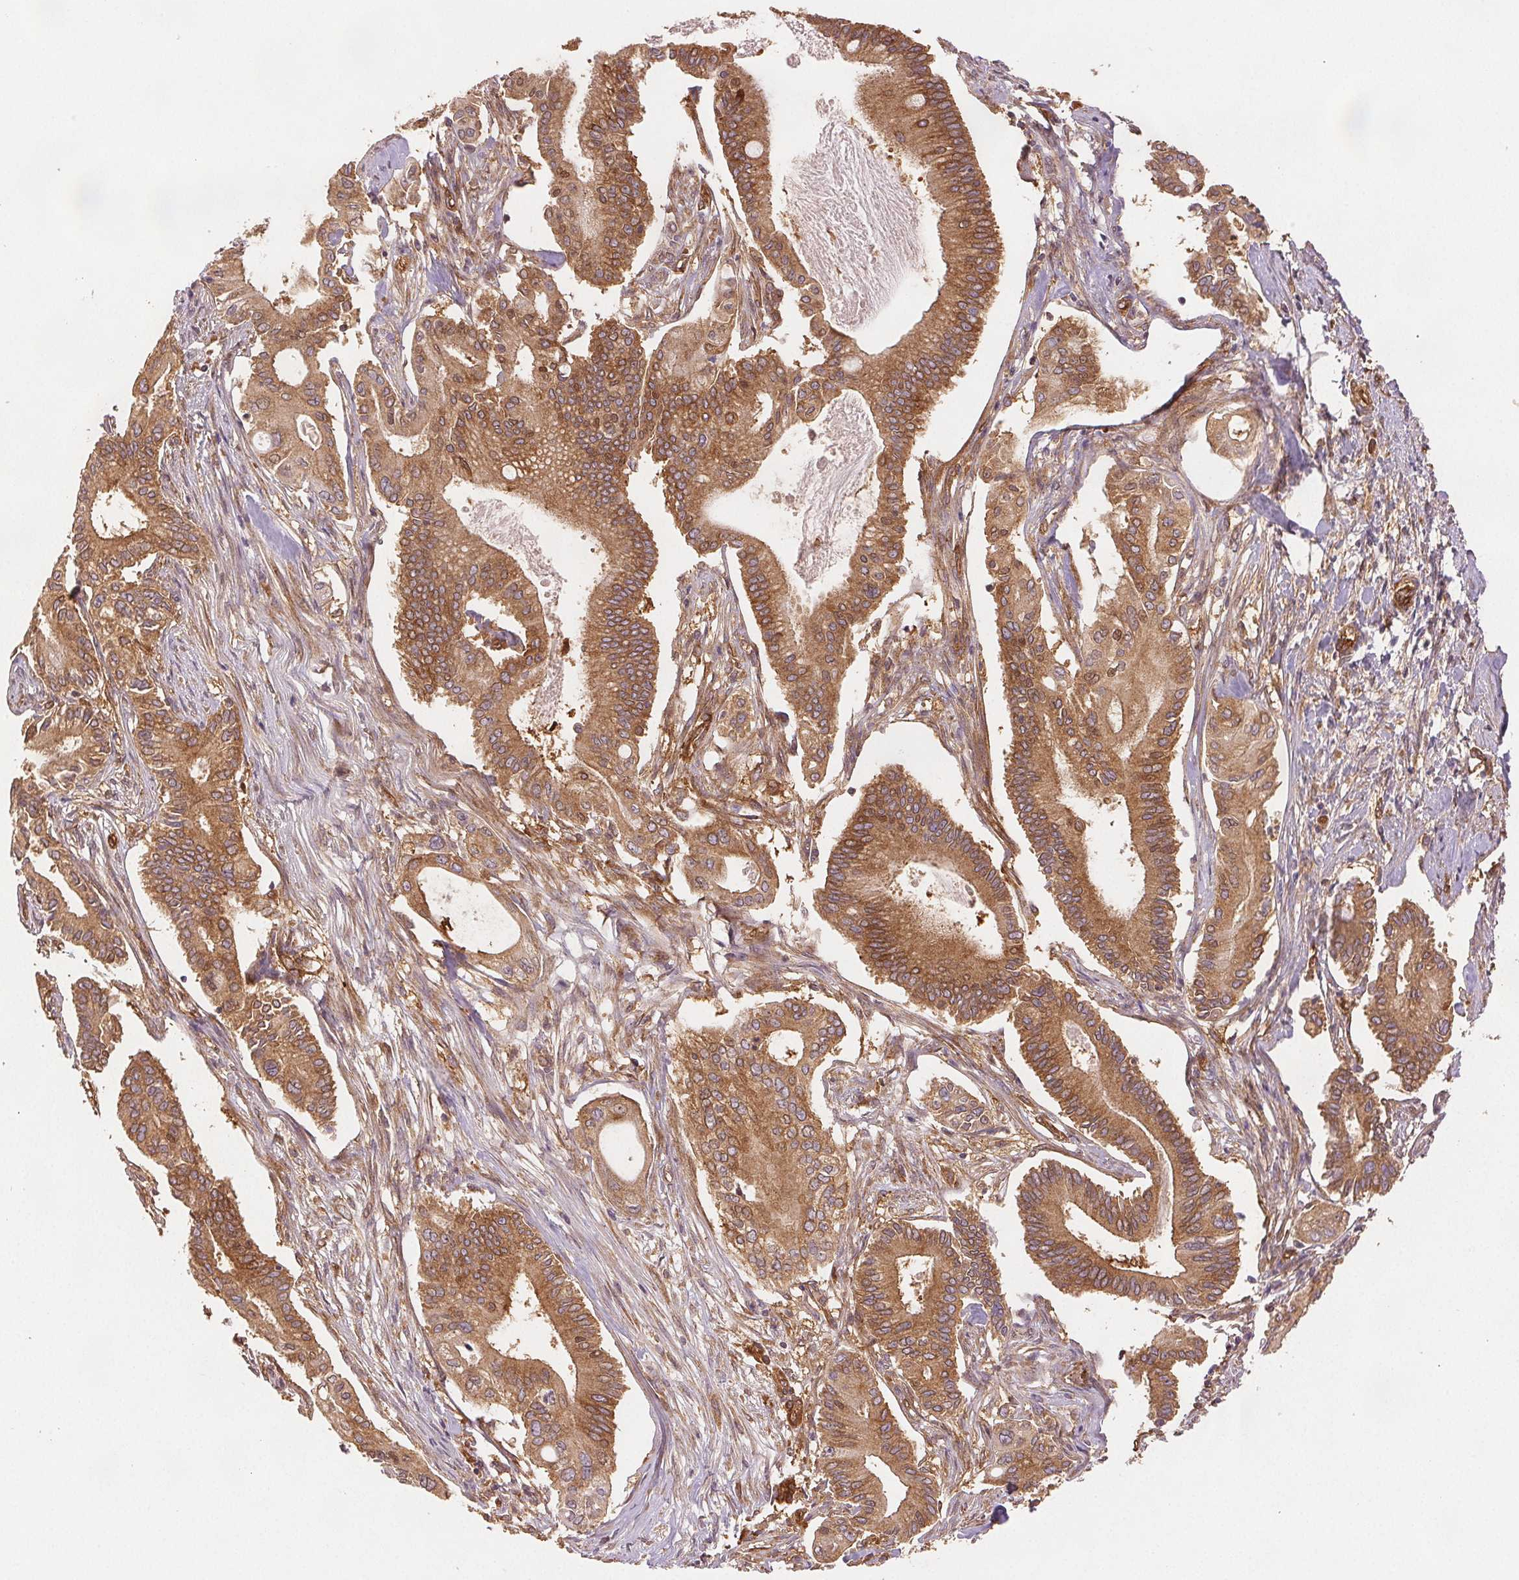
{"staining": {"intensity": "moderate", "quantity": ">75%", "location": "cytoplasmic/membranous"}, "tissue": "pancreatic cancer", "cell_type": "Tumor cells", "image_type": "cancer", "snomed": [{"axis": "morphology", "description": "Adenocarcinoma, NOS"}, {"axis": "topography", "description": "Pancreas"}], "caption": "This micrograph displays immunohistochemistry staining of pancreatic cancer (adenocarcinoma), with medium moderate cytoplasmic/membranous positivity in about >75% of tumor cells.", "gene": "DIAPH2", "patient": {"sex": "female", "age": 68}}